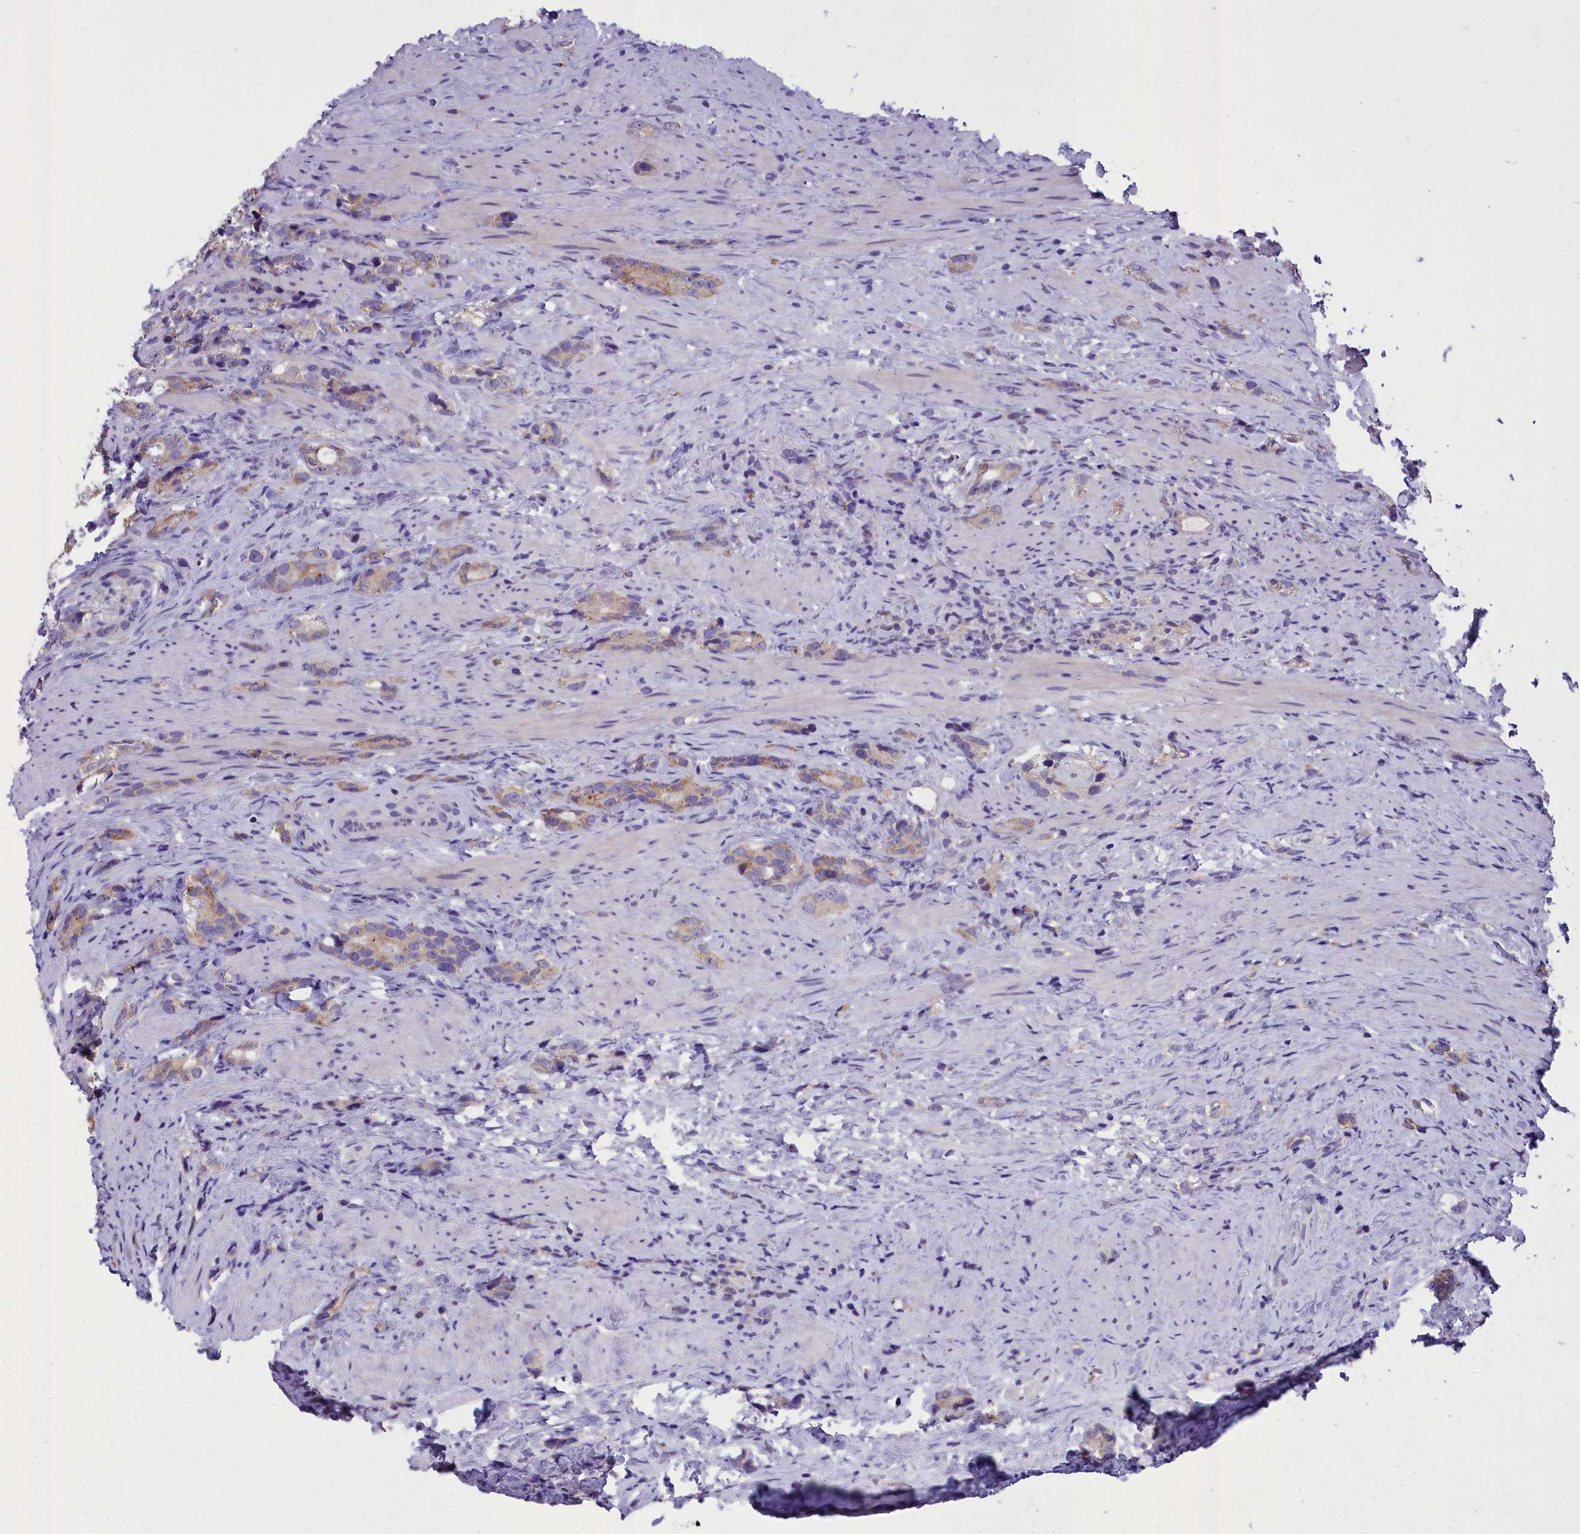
{"staining": {"intensity": "weak", "quantity": "25%-75%", "location": "cytoplasmic/membranous"}, "tissue": "prostate cancer", "cell_type": "Tumor cells", "image_type": "cancer", "snomed": [{"axis": "morphology", "description": "Adenocarcinoma, High grade"}, {"axis": "topography", "description": "Prostate"}], "caption": "DAB immunohistochemical staining of human prostate cancer demonstrates weak cytoplasmic/membranous protein positivity in approximately 25%-75% of tumor cells. Immunohistochemistry stains the protein of interest in brown and the nuclei are stained blue.", "gene": "MIIP", "patient": {"sex": "male", "age": 63}}